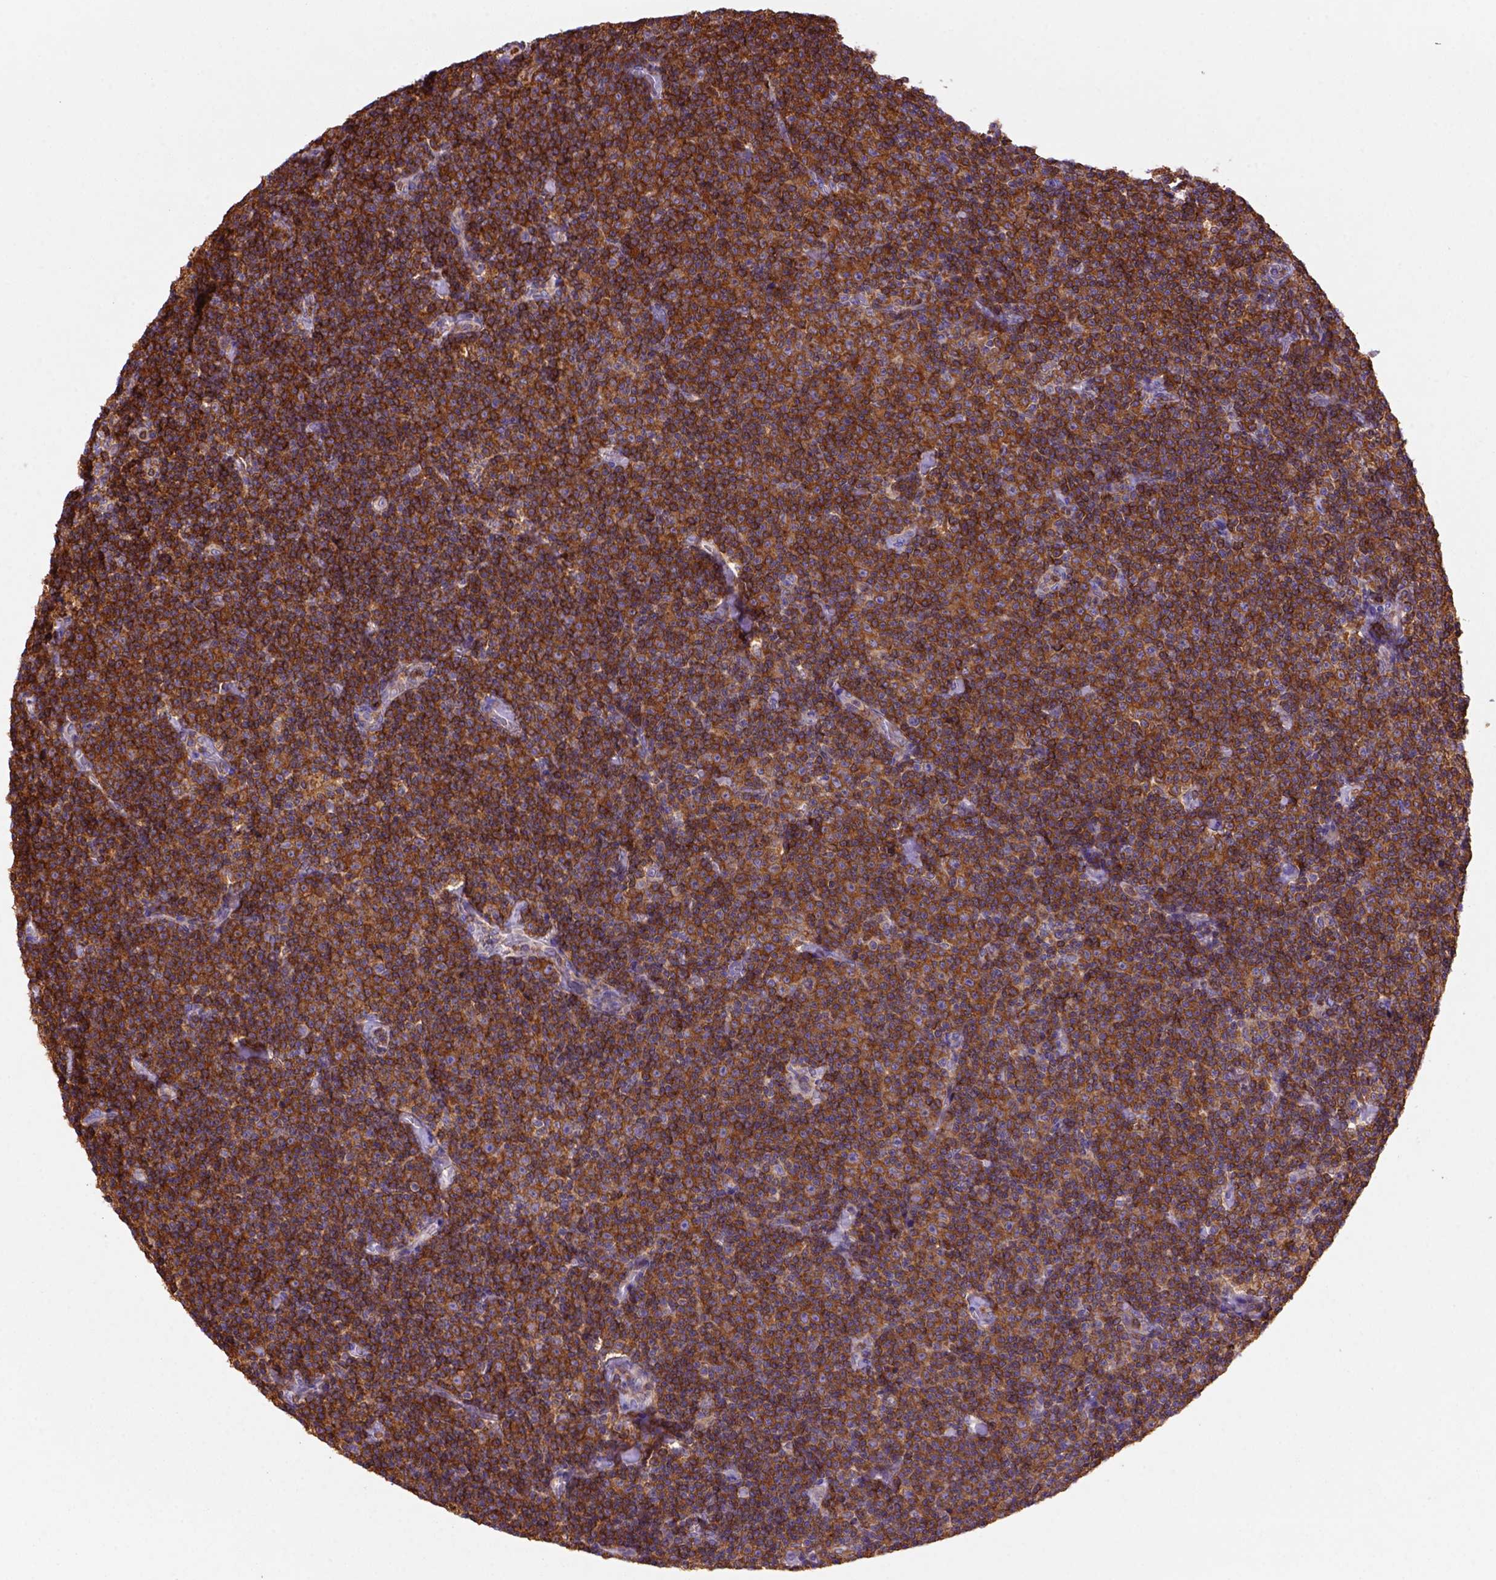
{"staining": {"intensity": "strong", "quantity": ">75%", "location": "cytoplasmic/membranous"}, "tissue": "lymphoma", "cell_type": "Tumor cells", "image_type": "cancer", "snomed": [{"axis": "morphology", "description": "Malignant lymphoma, non-Hodgkin's type, Low grade"}, {"axis": "topography", "description": "Lymph node"}], "caption": "Tumor cells display high levels of strong cytoplasmic/membranous expression in approximately >75% of cells in human lymphoma.", "gene": "INPP5D", "patient": {"sex": "male", "age": 81}}